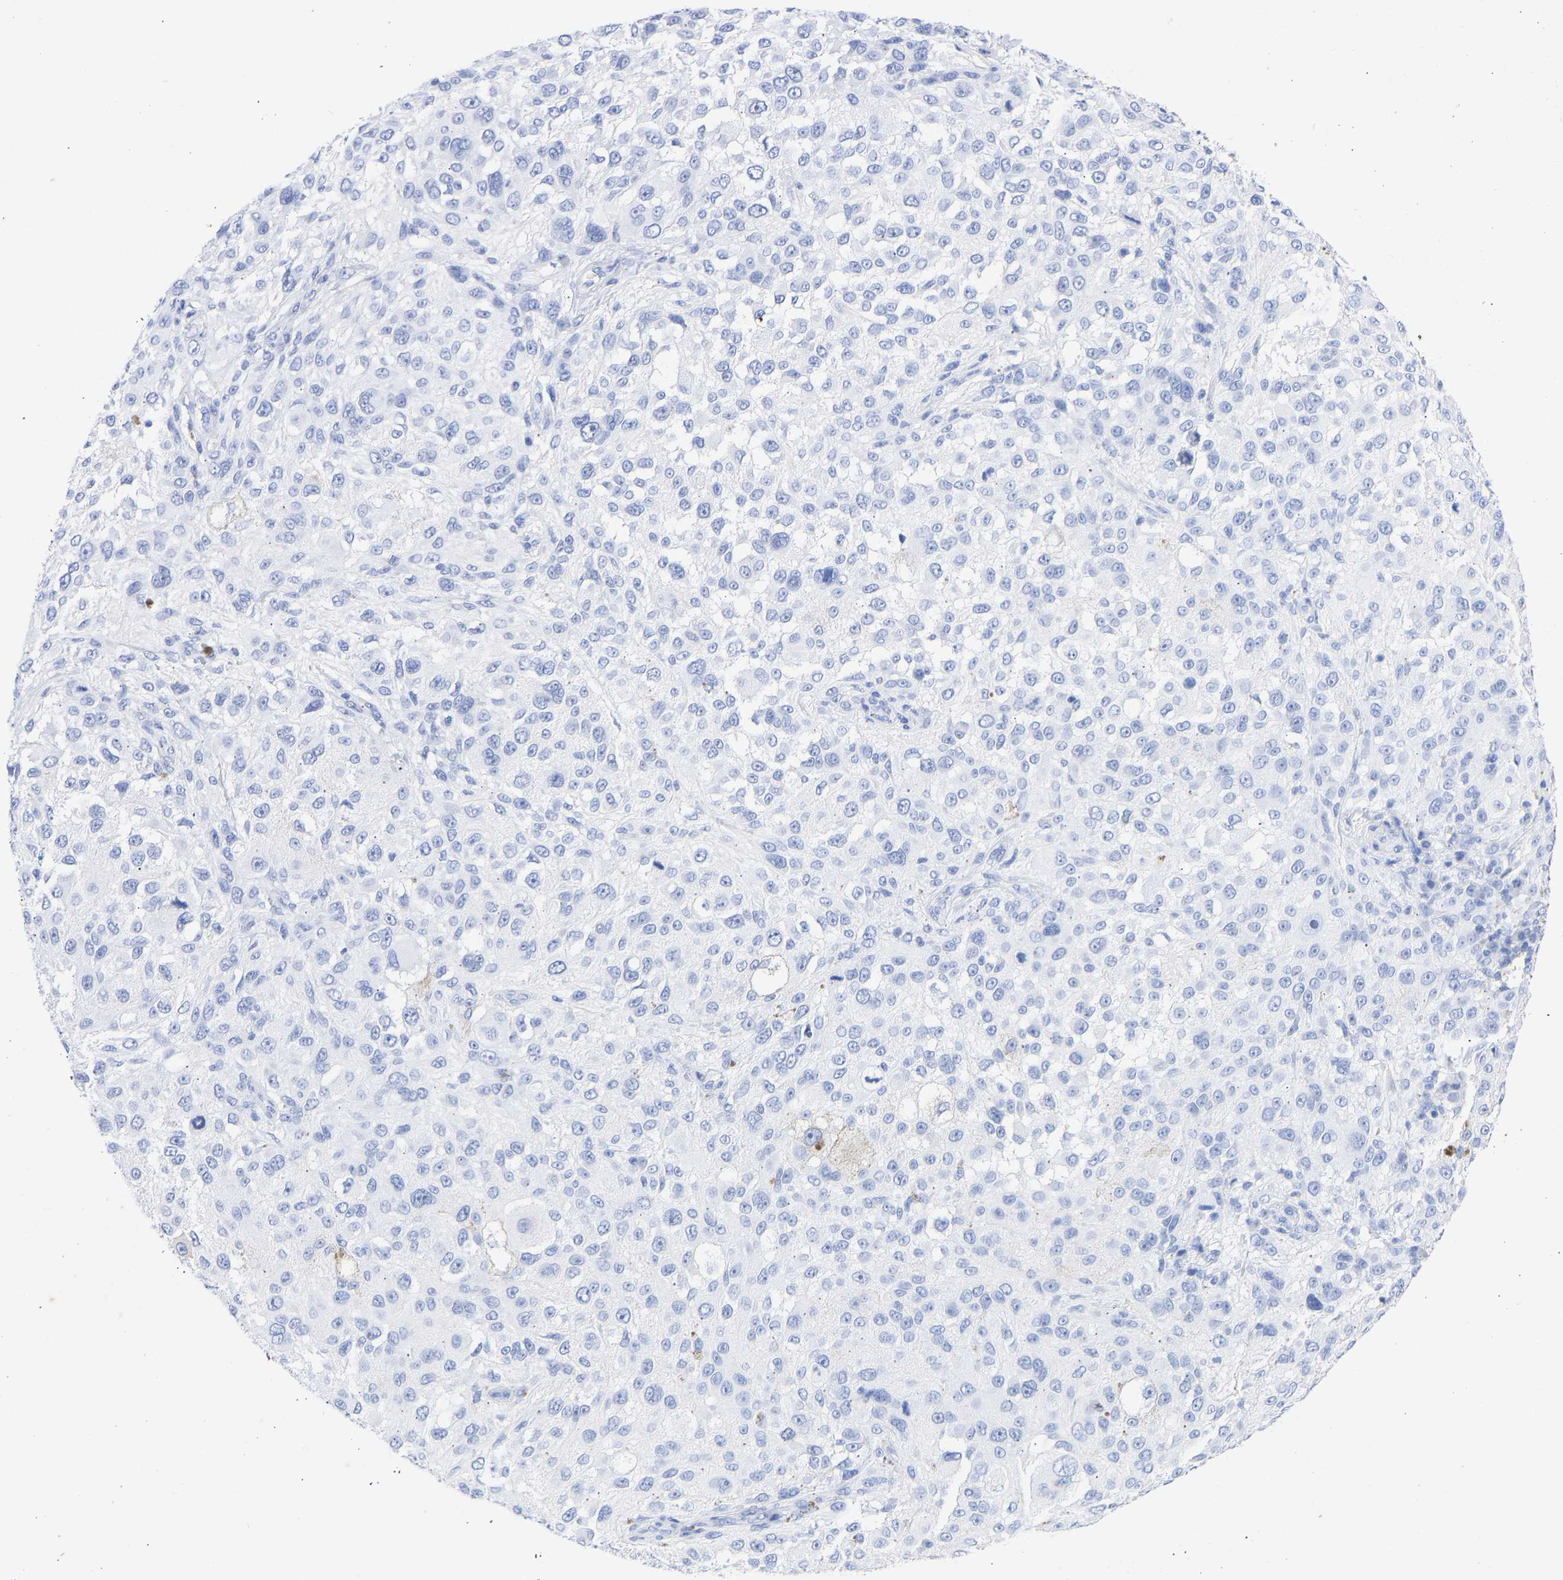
{"staining": {"intensity": "negative", "quantity": "none", "location": "none"}, "tissue": "melanoma", "cell_type": "Tumor cells", "image_type": "cancer", "snomed": [{"axis": "morphology", "description": "Necrosis, NOS"}, {"axis": "morphology", "description": "Malignant melanoma, NOS"}, {"axis": "topography", "description": "Skin"}], "caption": "This is an immunohistochemistry (IHC) micrograph of human melanoma. There is no staining in tumor cells.", "gene": "KRT1", "patient": {"sex": "female", "age": 87}}